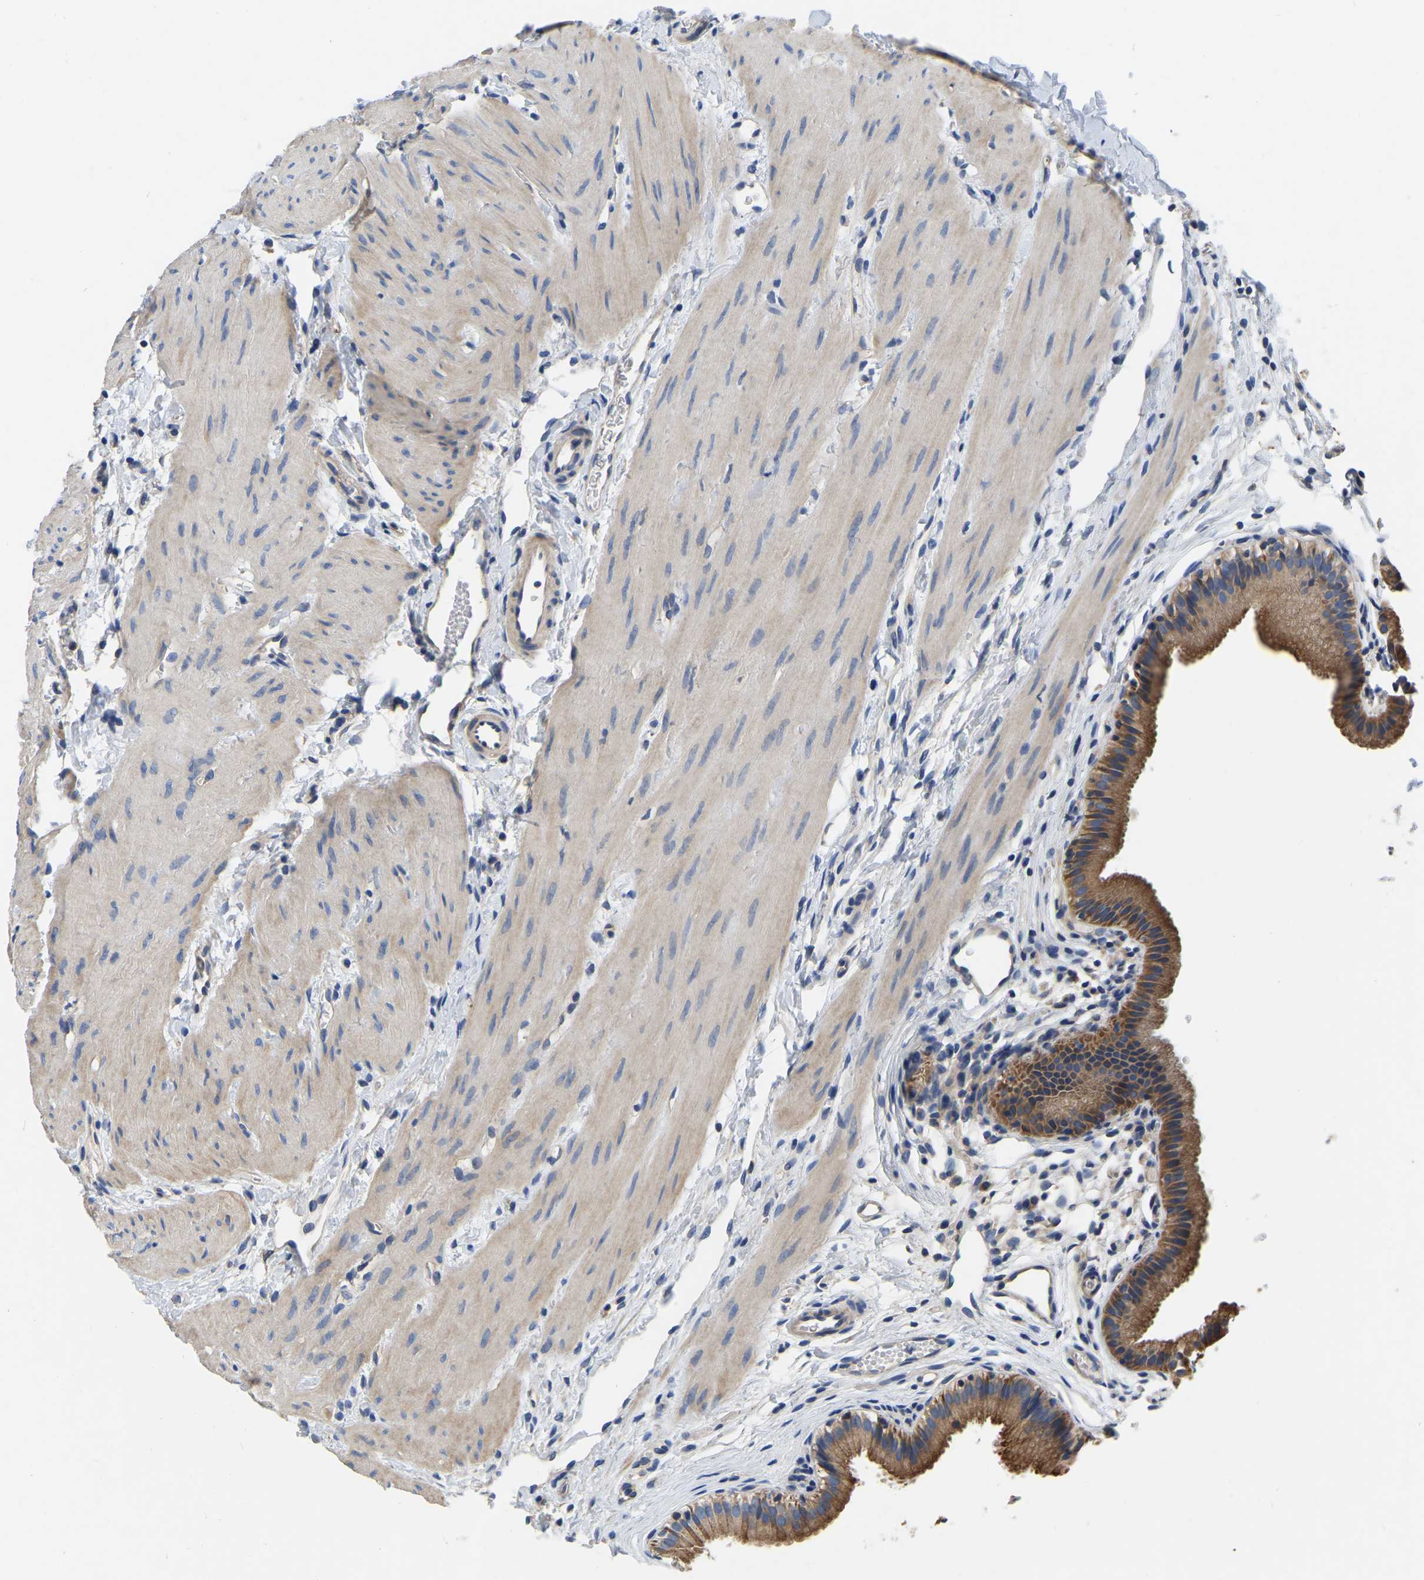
{"staining": {"intensity": "strong", "quantity": ">75%", "location": "cytoplasmic/membranous"}, "tissue": "gallbladder", "cell_type": "Glandular cells", "image_type": "normal", "snomed": [{"axis": "morphology", "description": "Normal tissue, NOS"}, {"axis": "topography", "description": "Gallbladder"}], "caption": "DAB immunohistochemical staining of normal gallbladder exhibits strong cytoplasmic/membranous protein positivity in about >75% of glandular cells. Nuclei are stained in blue.", "gene": "GARS1", "patient": {"sex": "female", "age": 26}}